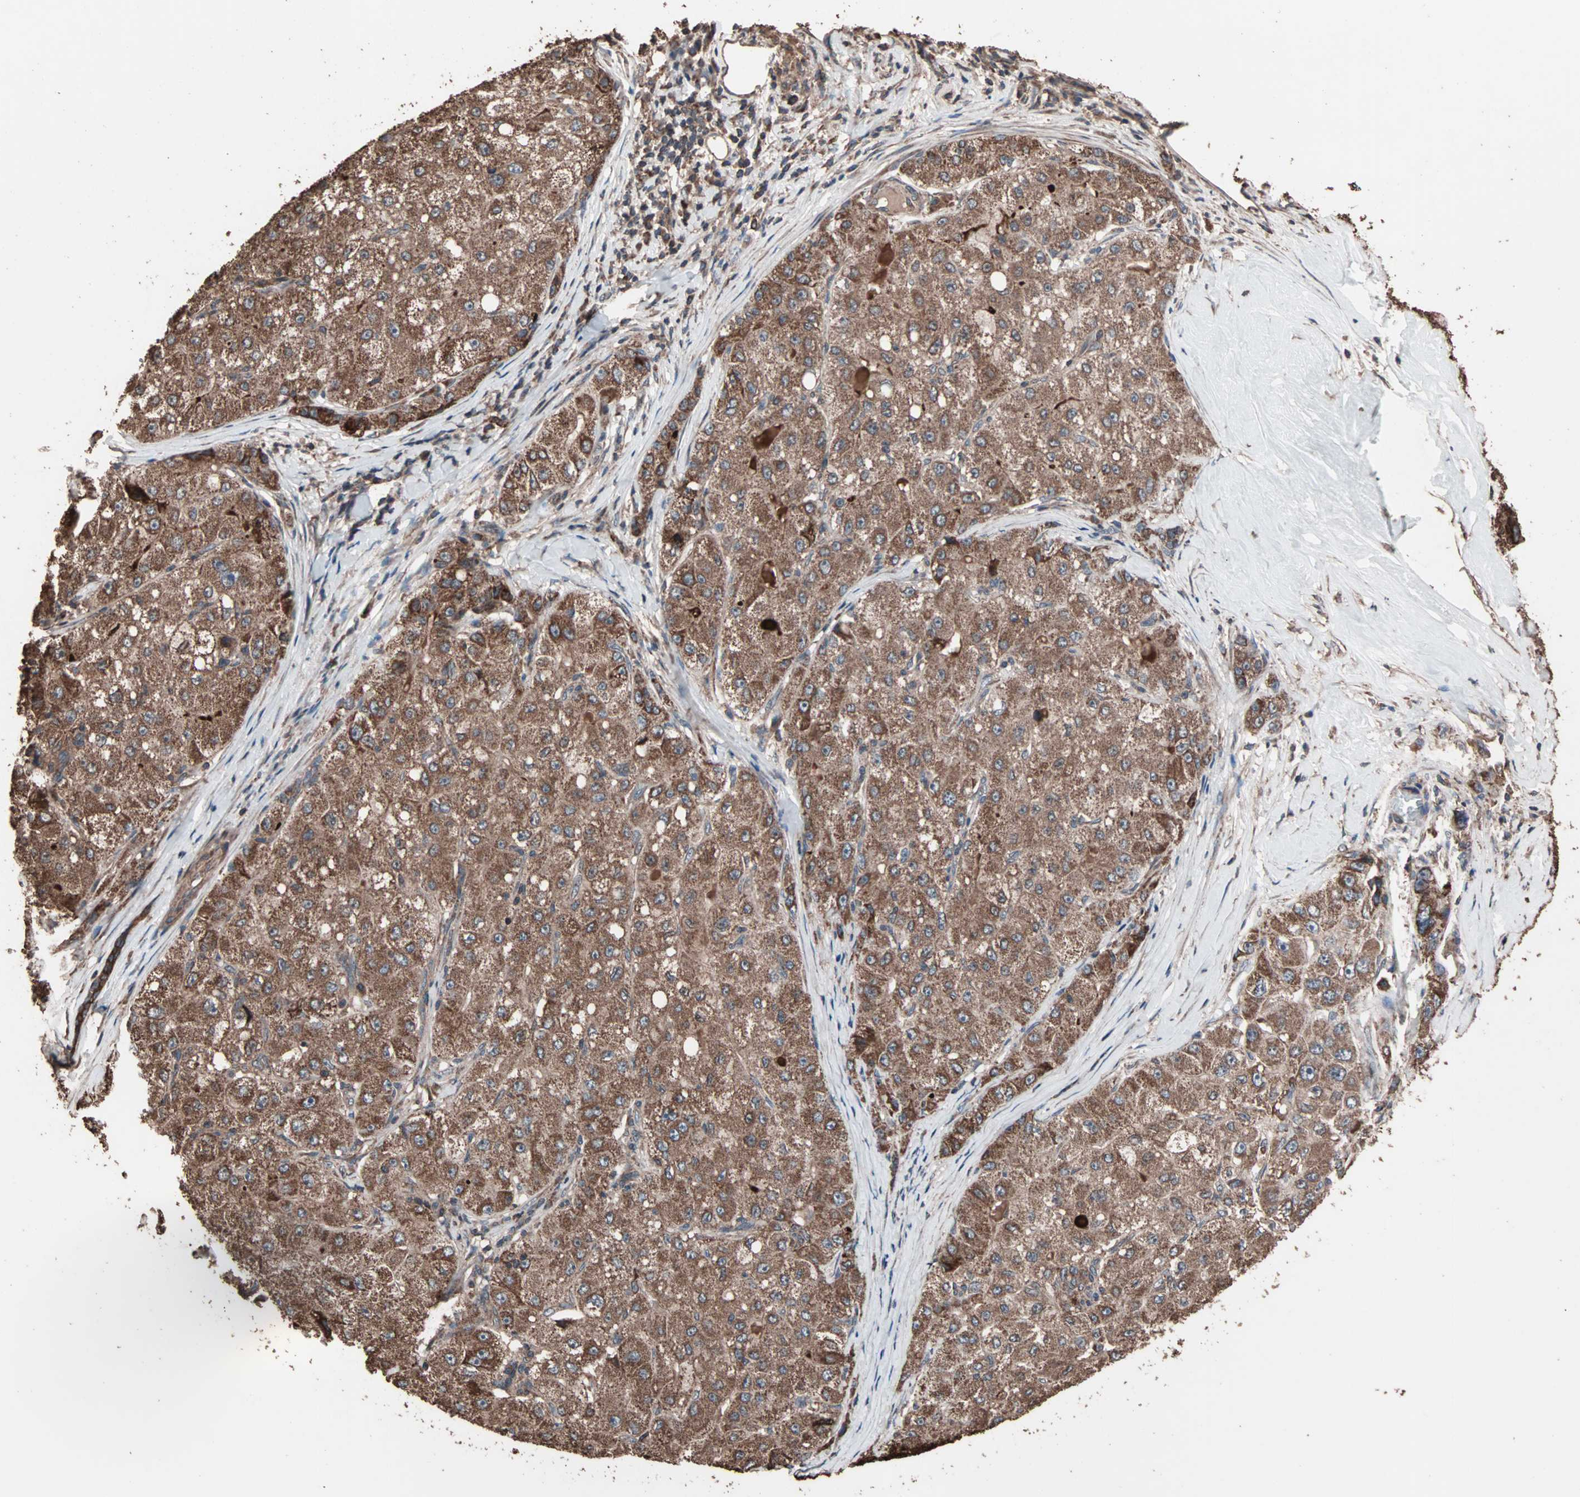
{"staining": {"intensity": "moderate", "quantity": ">75%", "location": "cytoplasmic/membranous"}, "tissue": "liver cancer", "cell_type": "Tumor cells", "image_type": "cancer", "snomed": [{"axis": "morphology", "description": "Carcinoma, Hepatocellular, NOS"}, {"axis": "topography", "description": "Liver"}], "caption": "A high-resolution photomicrograph shows IHC staining of liver cancer (hepatocellular carcinoma), which shows moderate cytoplasmic/membranous staining in approximately >75% of tumor cells. Using DAB (3,3'-diaminobenzidine) (brown) and hematoxylin (blue) stains, captured at high magnification using brightfield microscopy.", "gene": "MRPL2", "patient": {"sex": "male", "age": 80}}